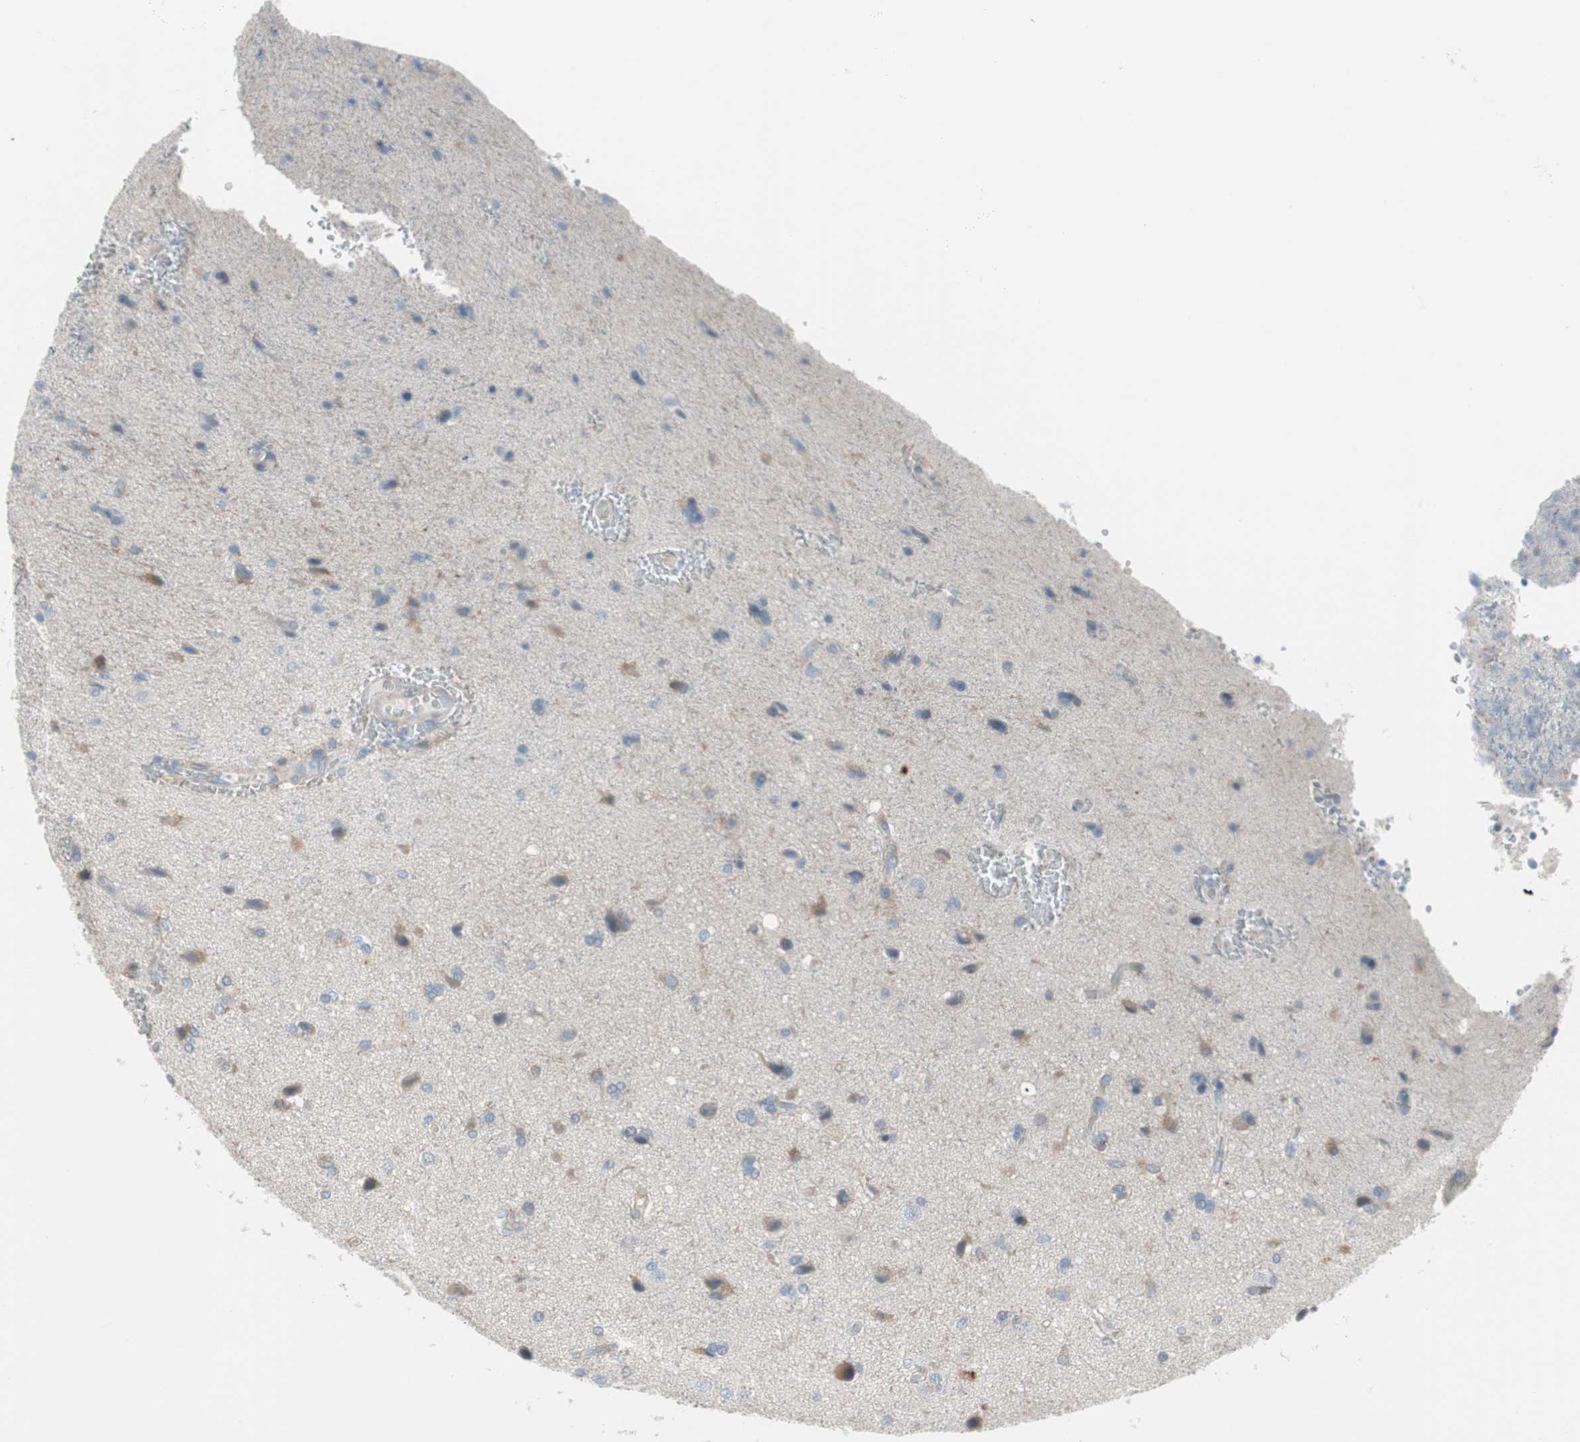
{"staining": {"intensity": "weak", "quantity": "<25%", "location": "cytoplasmic/membranous"}, "tissue": "glioma", "cell_type": "Tumor cells", "image_type": "cancer", "snomed": [{"axis": "morphology", "description": "Glioma, malignant, High grade"}, {"axis": "topography", "description": "Brain"}], "caption": "Protein analysis of glioma displays no significant expression in tumor cells.", "gene": "PIGR", "patient": {"sex": "male", "age": 71}}